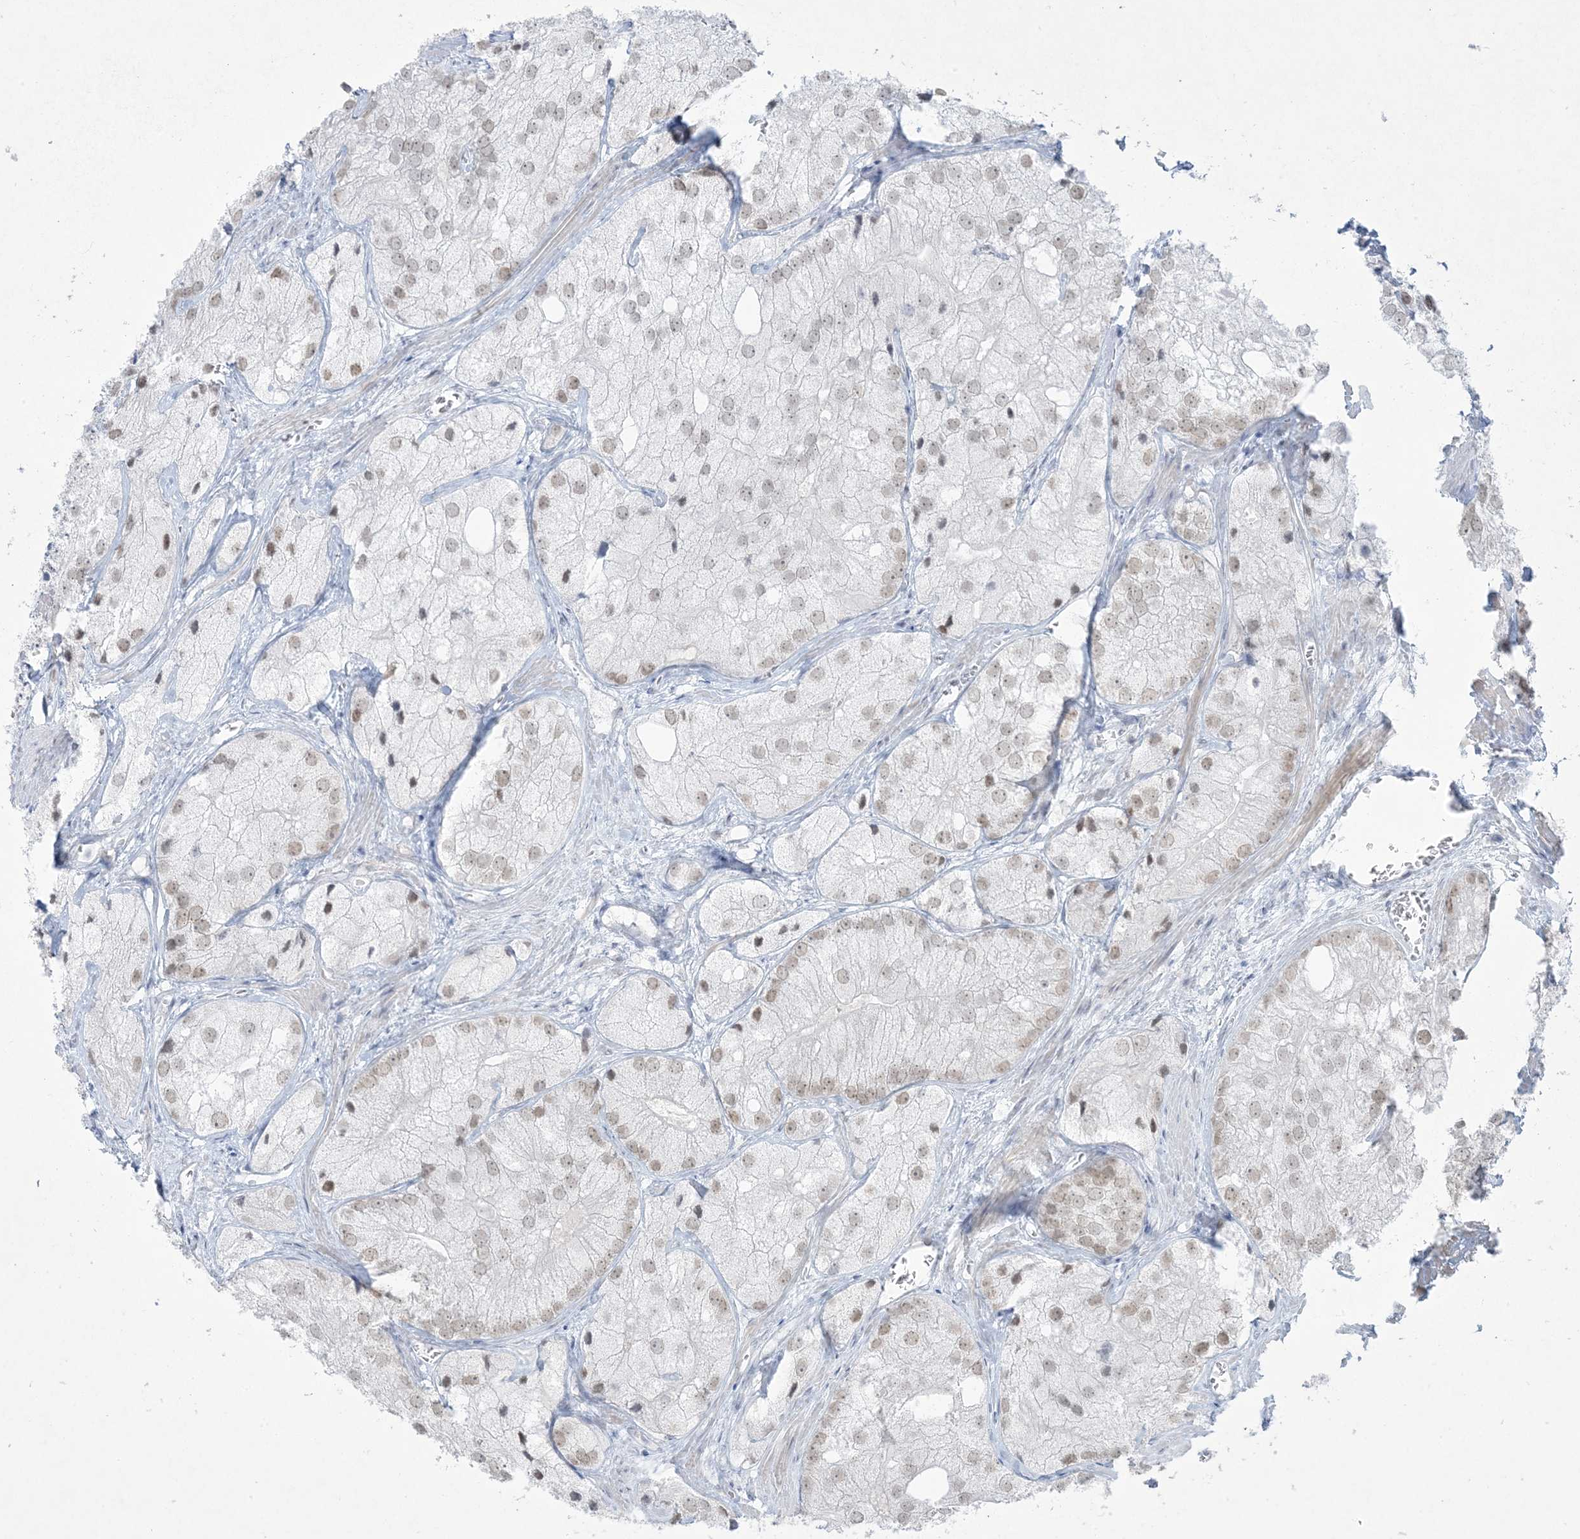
{"staining": {"intensity": "weak", "quantity": ">75%", "location": "nuclear"}, "tissue": "prostate cancer", "cell_type": "Tumor cells", "image_type": "cancer", "snomed": [{"axis": "morphology", "description": "Adenocarcinoma, Low grade"}, {"axis": "topography", "description": "Prostate"}], "caption": "Immunohistochemical staining of prostate cancer (adenocarcinoma (low-grade)) exhibits weak nuclear protein staining in approximately >75% of tumor cells.", "gene": "HOMEZ", "patient": {"sex": "male", "age": 69}}